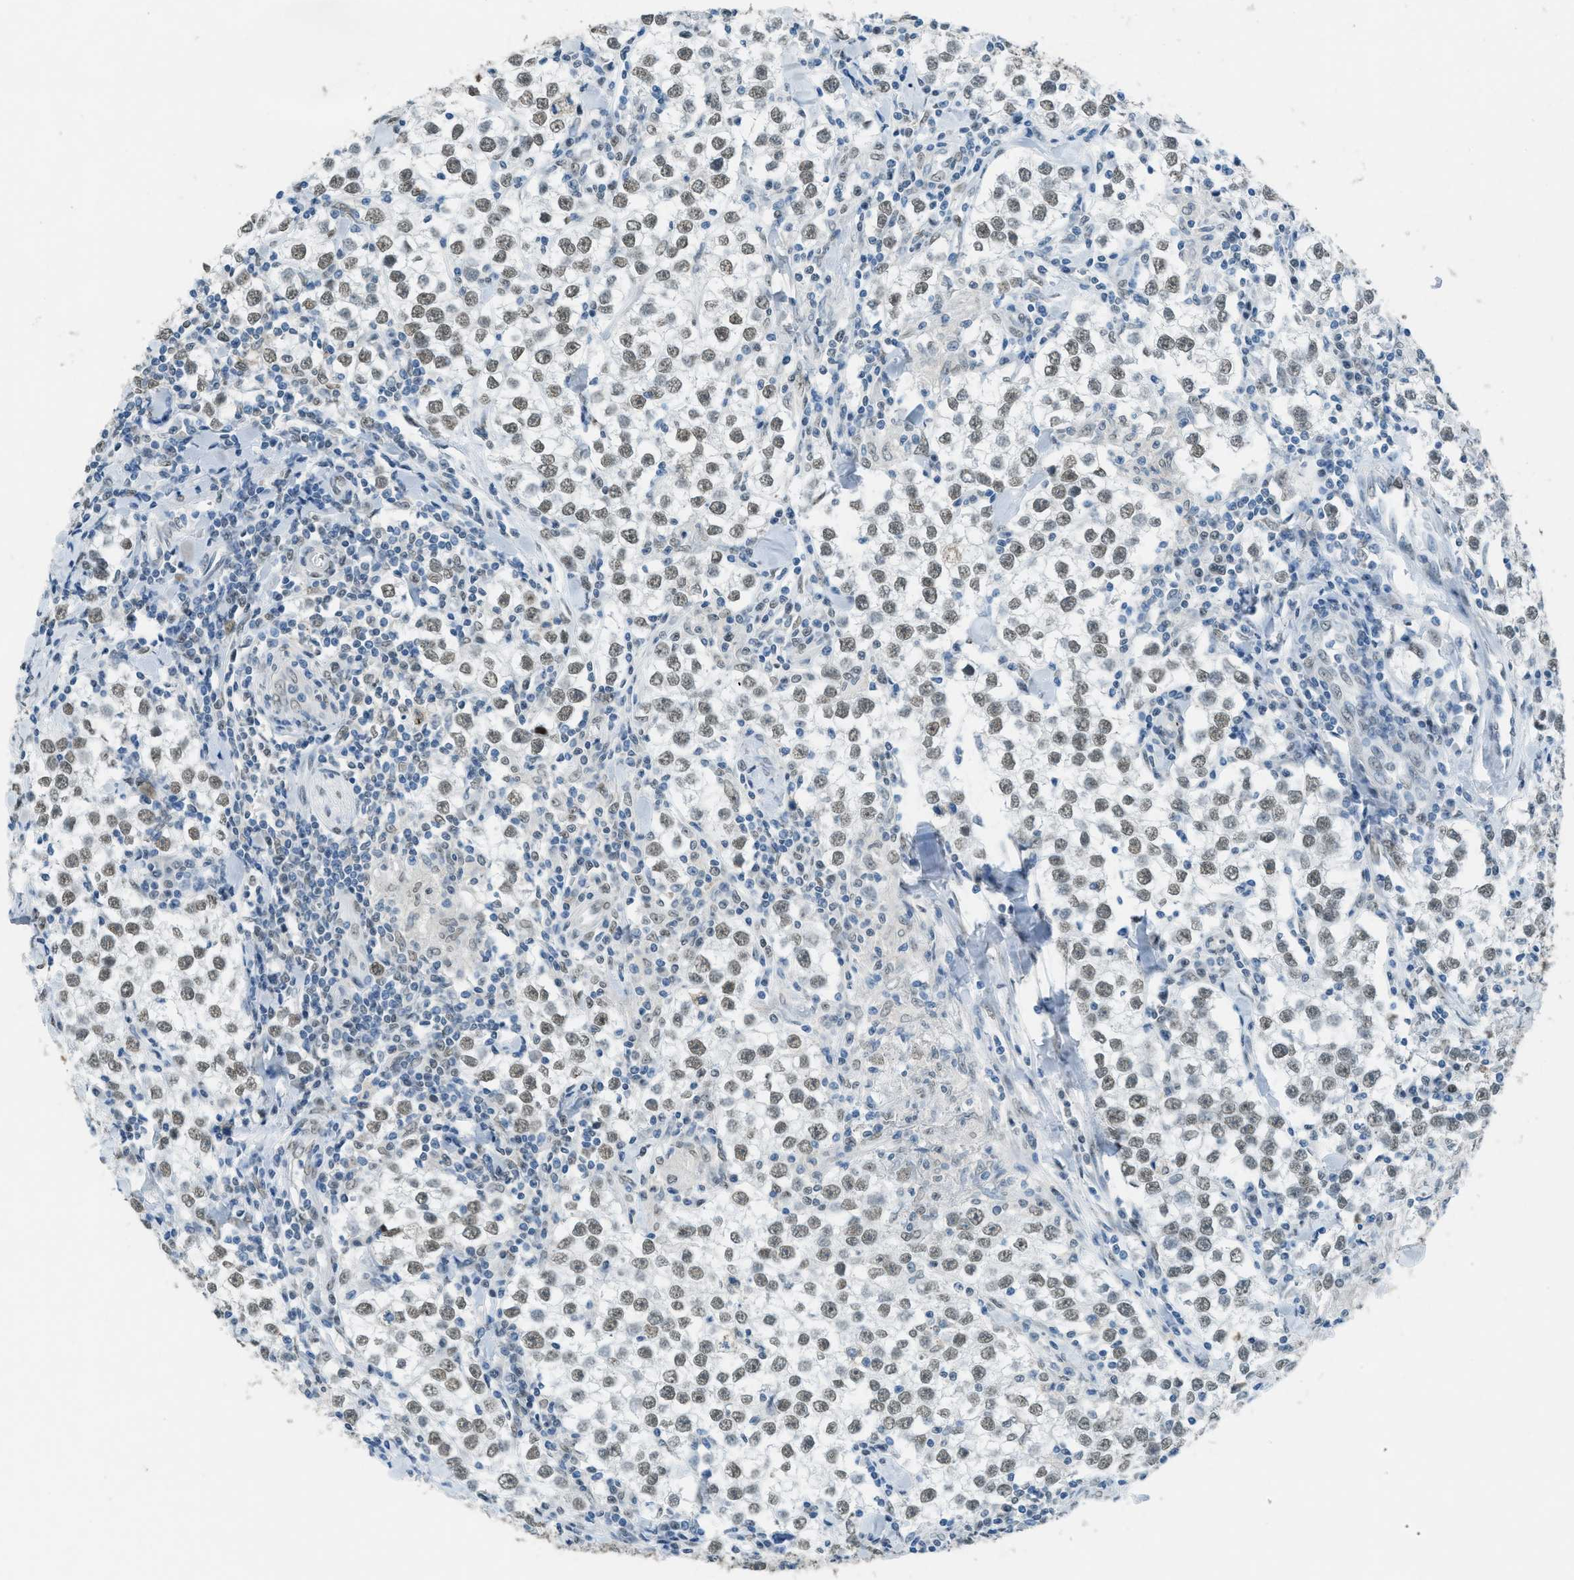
{"staining": {"intensity": "weak", "quantity": ">75%", "location": "nuclear"}, "tissue": "testis cancer", "cell_type": "Tumor cells", "image_type": "cancer", "snomed": [{"axis": "morphology", "description": "Seminoma, NOS"}, {"axis": "morphology", "description": "Carcinoma, Embryonal, NOS"}, {"axis": "topography", "description": "Testis"}], "caption": "This photomicrograph shows immunohistochemistry staining of testis cancer (seminoma), with low weak nuclear positivity in approximately >75% of tumor cells.", "gene": "TTC13", "patient": {"sex": "male", "age": 36}}